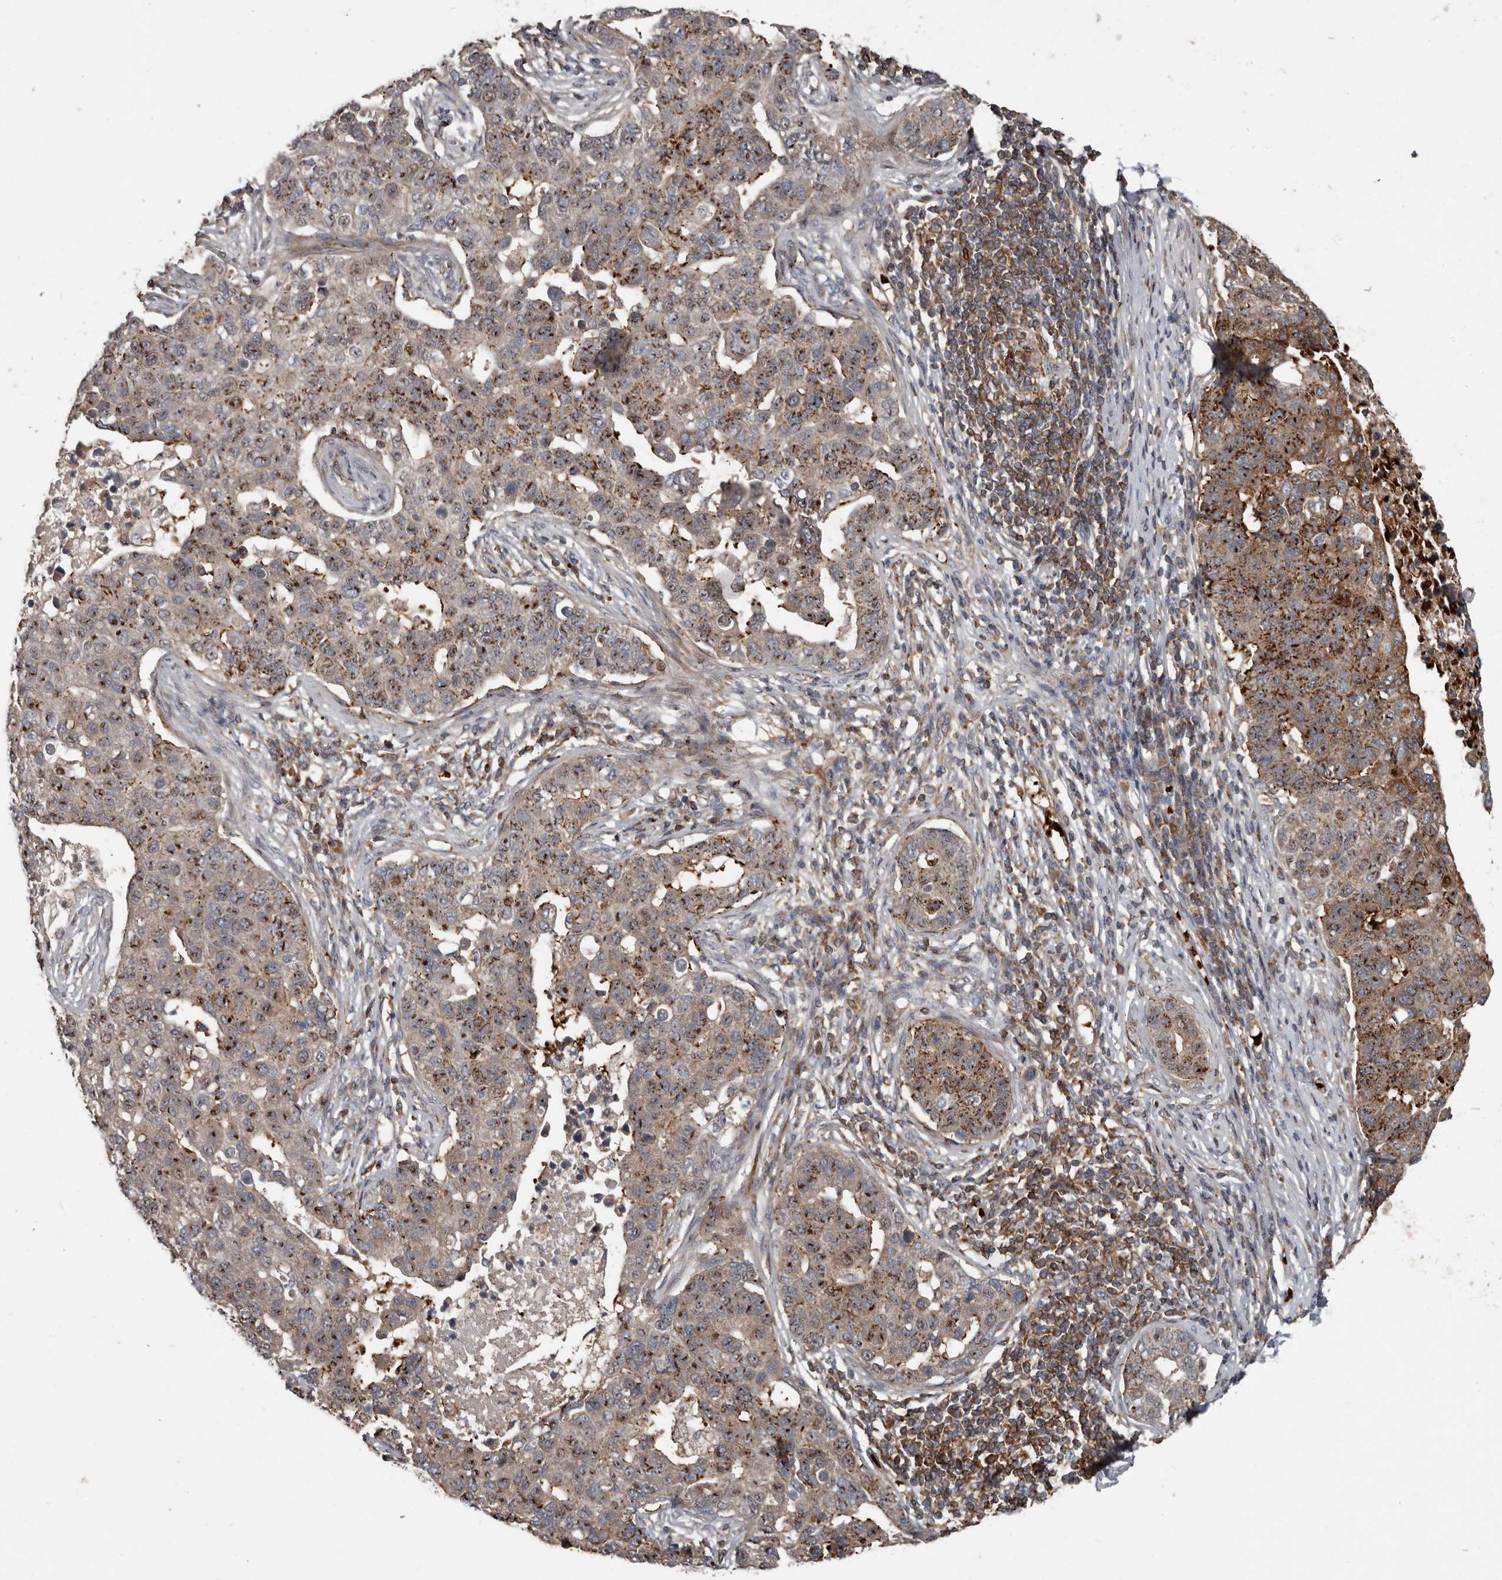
{"staining": {"intensity": "moderate", "quantity": "25%-75%", "location": "cytoplasmic/membranous"}, "tissue": "pancreatic cancer", "cell_type": "Tumor cells", "image_type": "cancer", "snomed": [{"axis": "morphology", "description": "Adenocarcinoma, NOS"}, {"axis": "topography", "description": "Pancreas"}], "caption": "A brown stain labels moderate cytoplasmic/membranous expression of a protein in human pancreatic cancer tumor cells.", "gene": "FBXO31", "patient": {"sex": "female", "age": 61}}